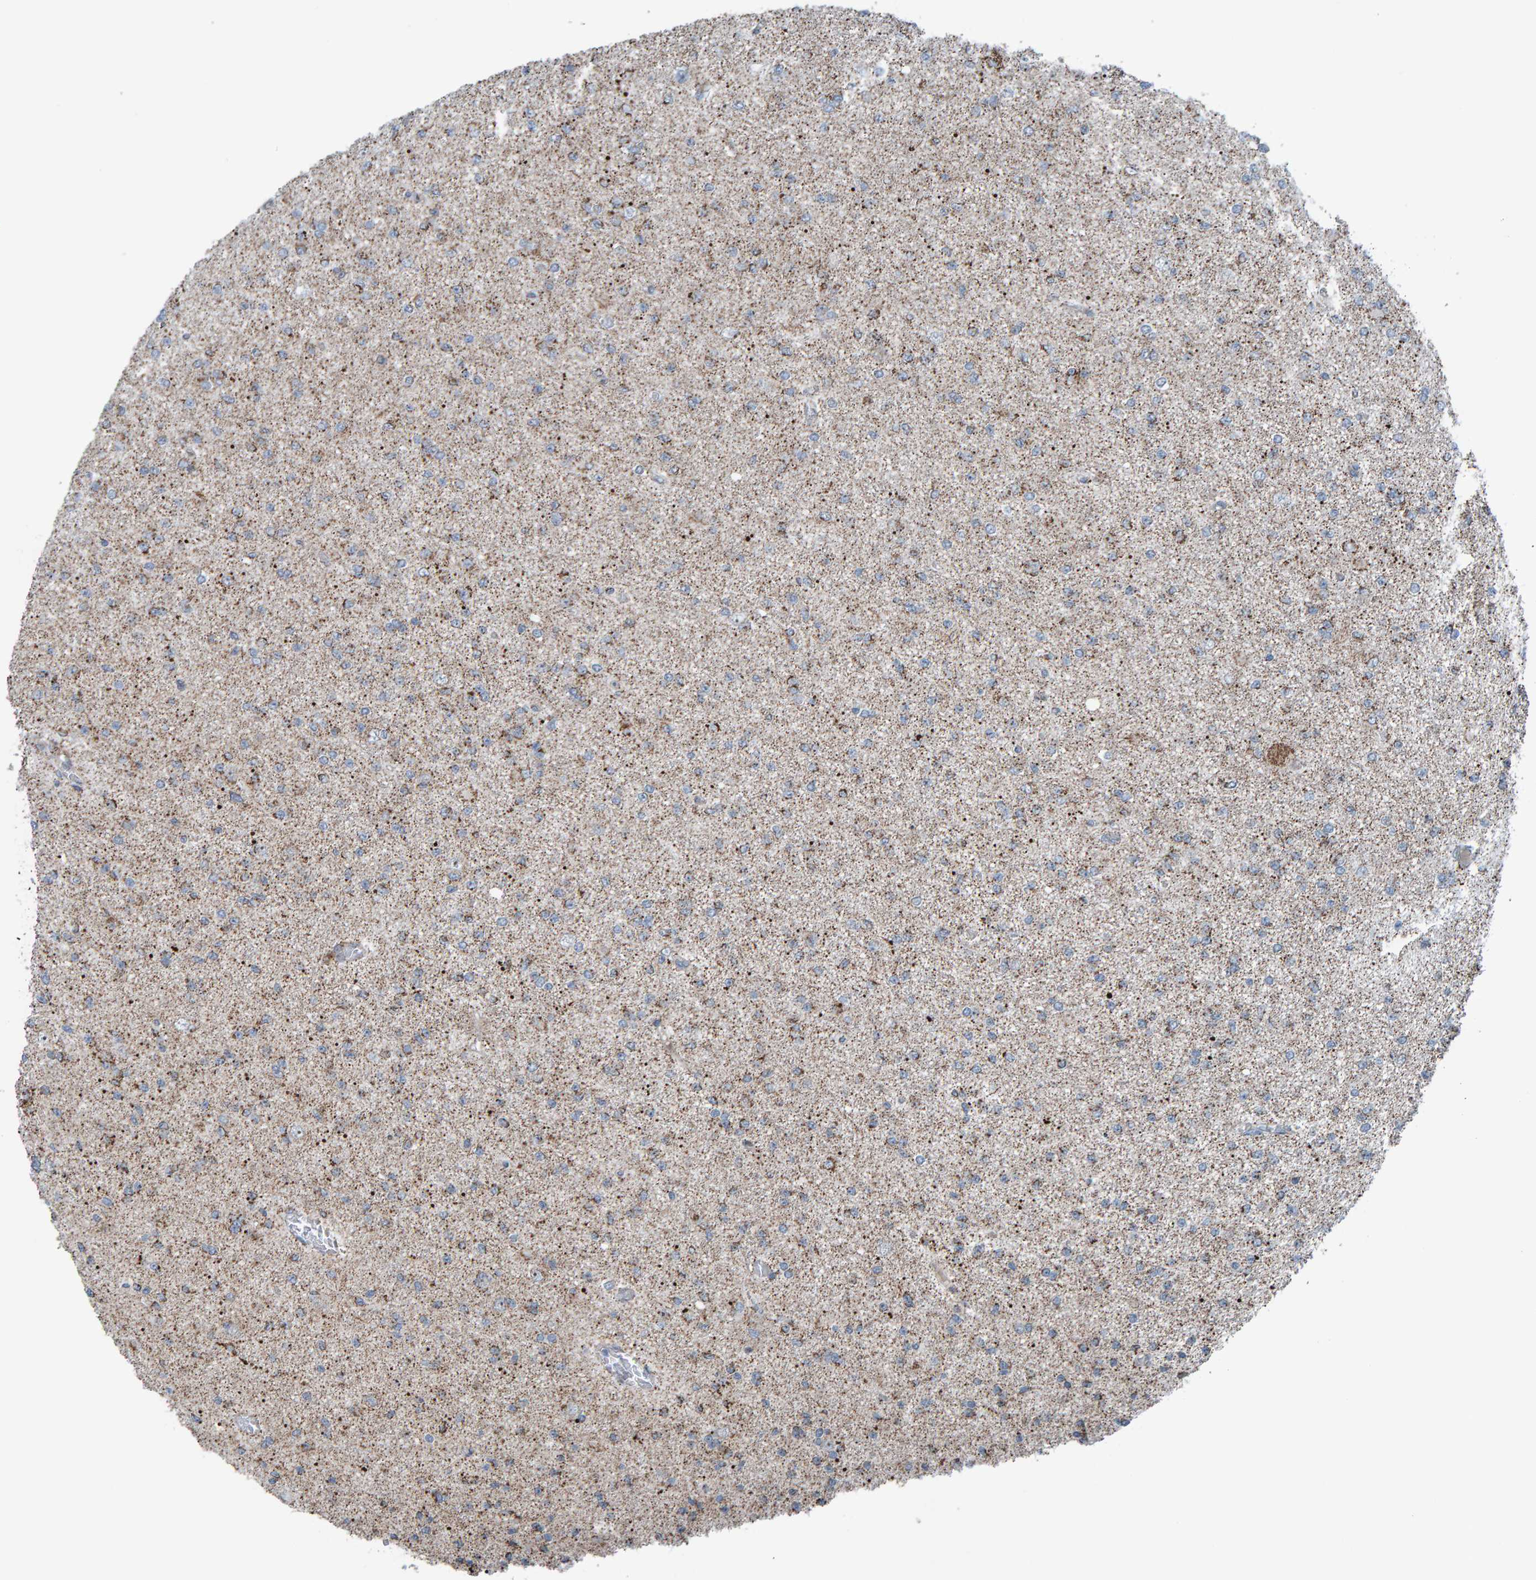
{"staining": {"intensity": "weak", "quantity": "25%-75%", "location": "cytoplasmic/membranous"}, "tissue": "glioma", "cell_type": "Tumor cells", "image_type": "cancer", "snomed": [{"axis": "morphology", "description": "Glioma, malignant, Low grade"}, {"axis": "topography", "description": "Brain"}], "caption": "Malignant glioma (low-grade) stained with a brown dye displays weak cytoplasmic/membranous positive expression in about 25%-75% of tumor cells.", "gene": "ZNF48", "patient": {"sex": "female", "age": 22}}